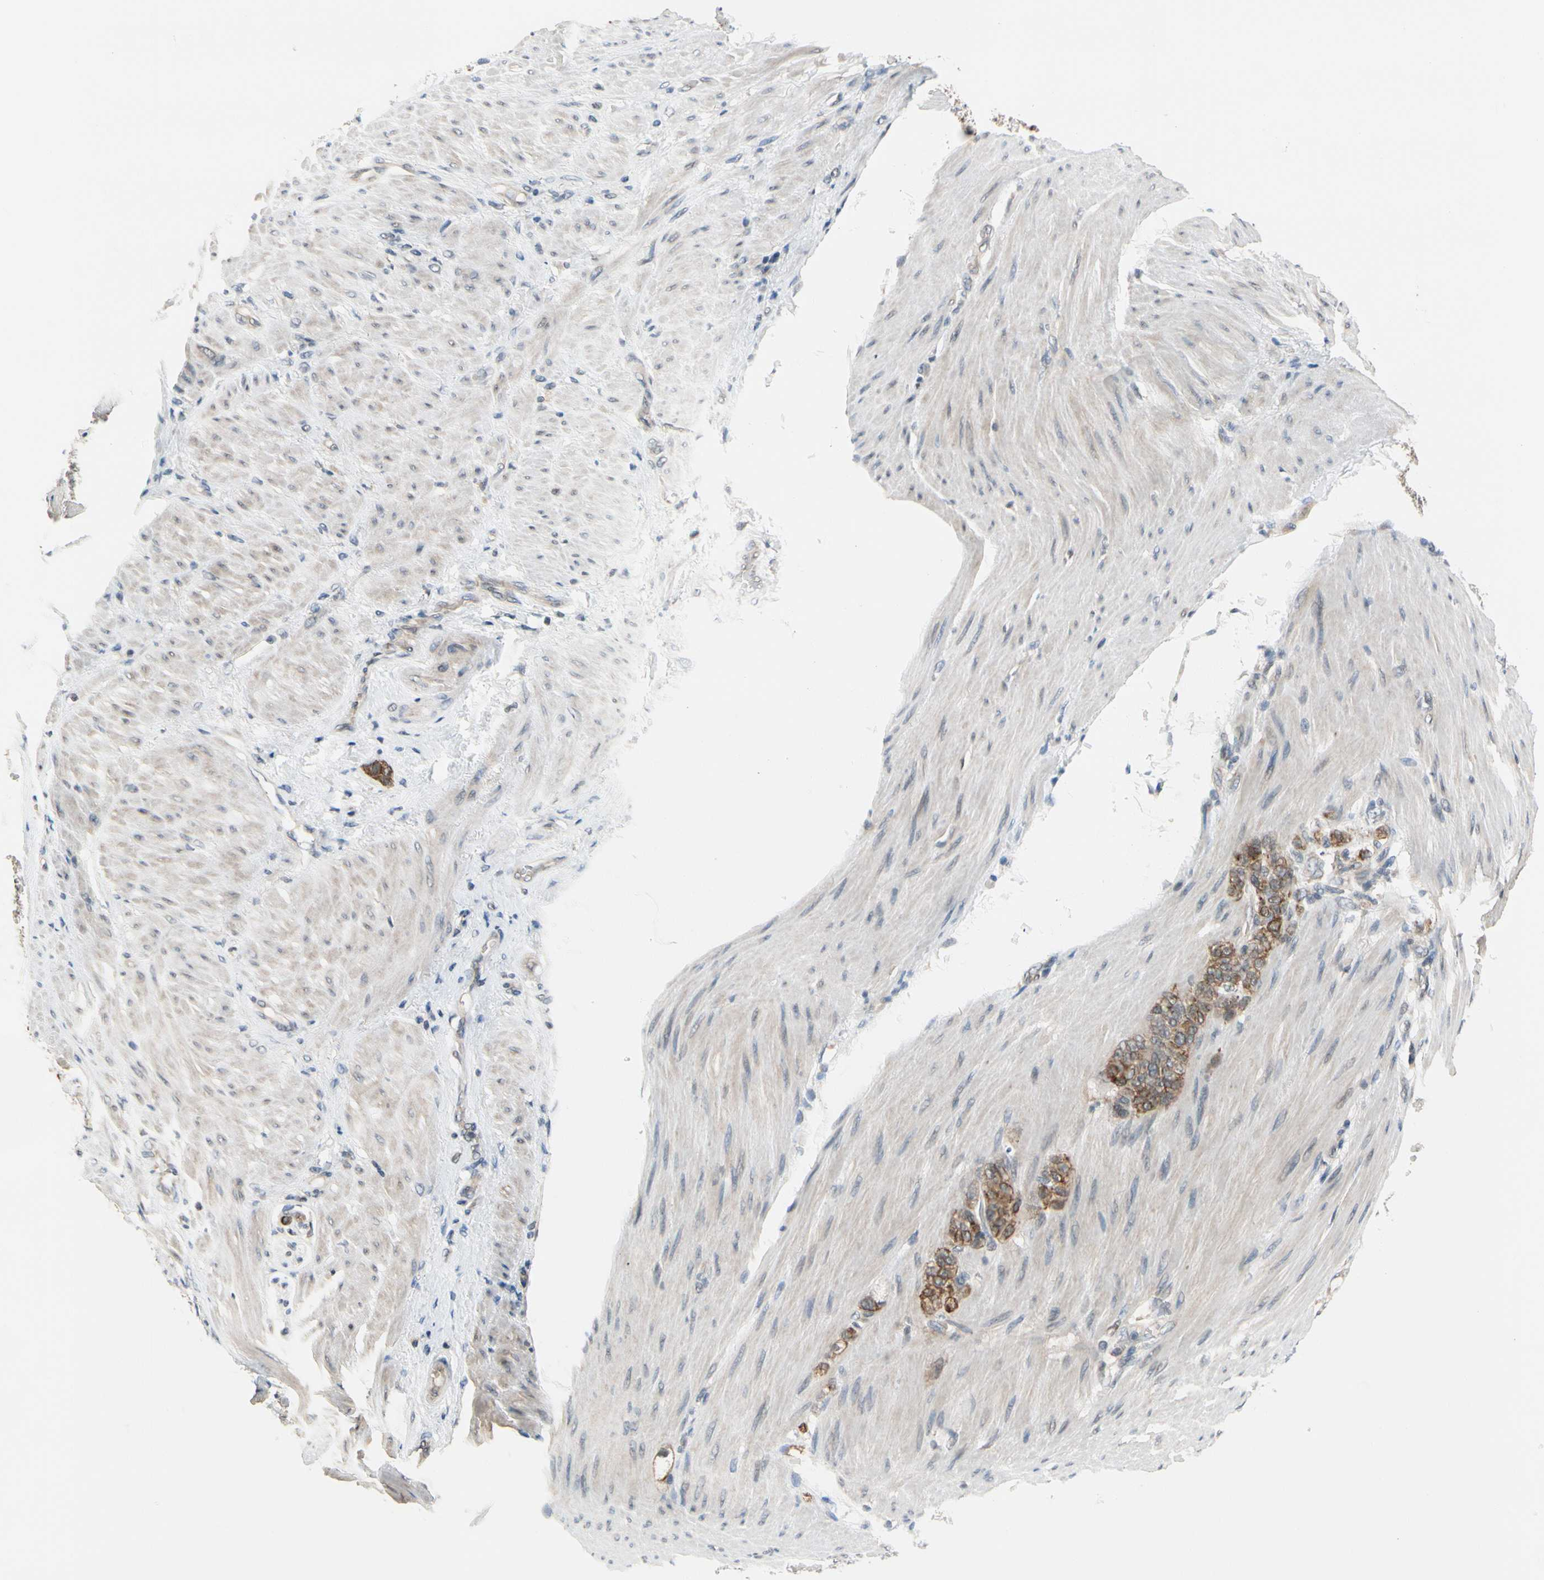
{"staining": {"intensity": "strong", "quantity": ">75%", "location": "cytoplasmic/membranous"}, "tissue": "stomach cancer", "cell_type": "Tumor cells", "image_type": "cancer", "snomed": [{"axis": "morphology", "description": "Adenocarcinoma, NOS"}, {"axis": "topography", "description": "Stomach"}], "caption": "There is high levels of strong cytoplasmic/membranous staining in tumor cells of stomach adenocarcinoma, as demonstrated by immunohistochemical staining (brown color).", "gene": "TAF12", "patient": {"sex": "male", "age": 82}}